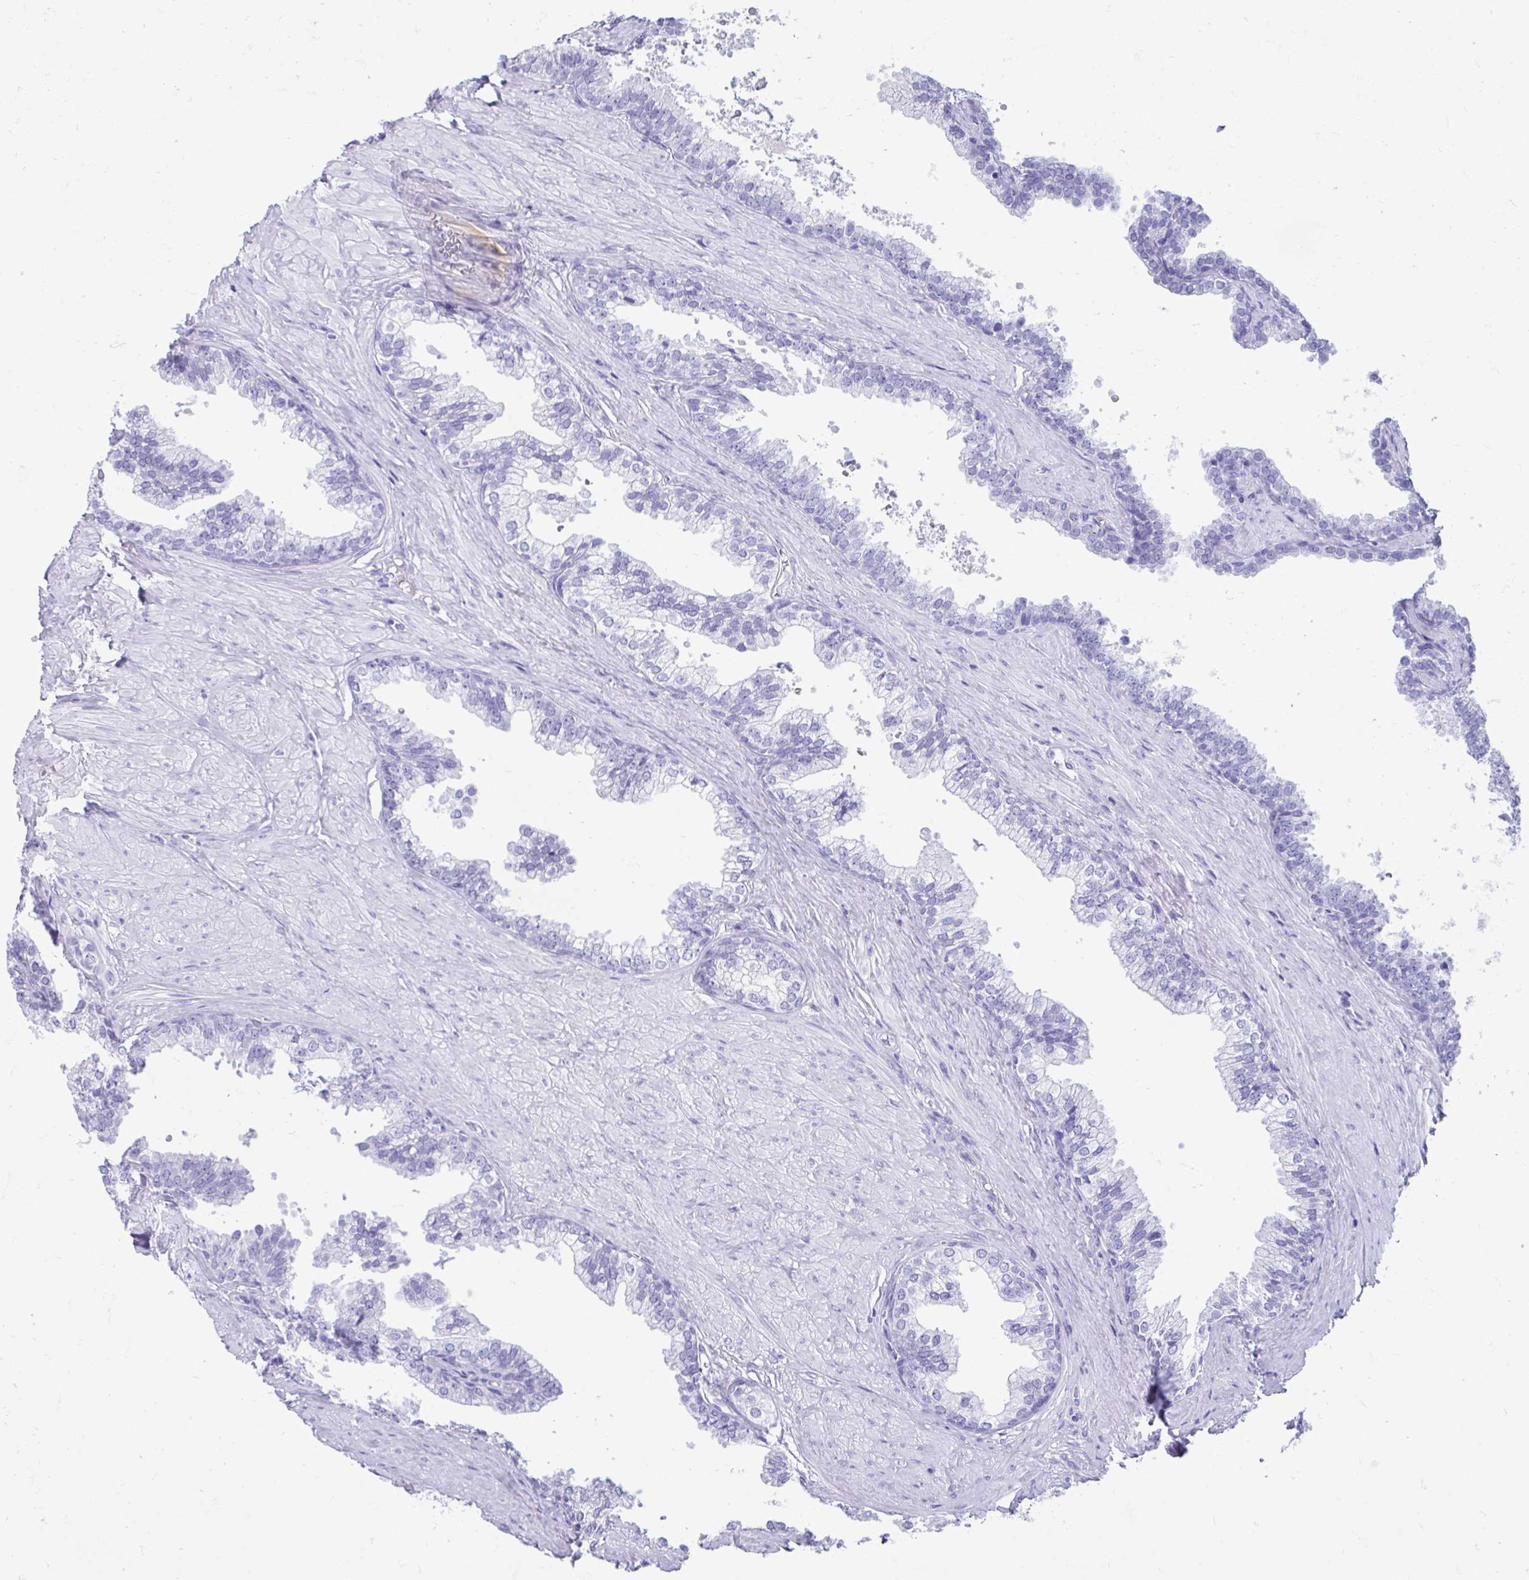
{"staining": {"intensity": "negative", "quantity": "none", "location": "none"}, "tissue": "prostate", "cell_type": "Glandular cells", "image_type": "normal", "snomed": [{"axis": "morphology", "description": "Normal tissue, NOS"}, {"axis": "topography", "description": "Prostate"}, {"axis": "topography", "description": "Peripheral nerve tissue"}], "caption": "Human prostate stained for a protein using immunohistochemistry (IHC) exhibits no expression in glandular cells.", "gene": "SMIM9", "patient": {"sex": "male", "age": 55}}